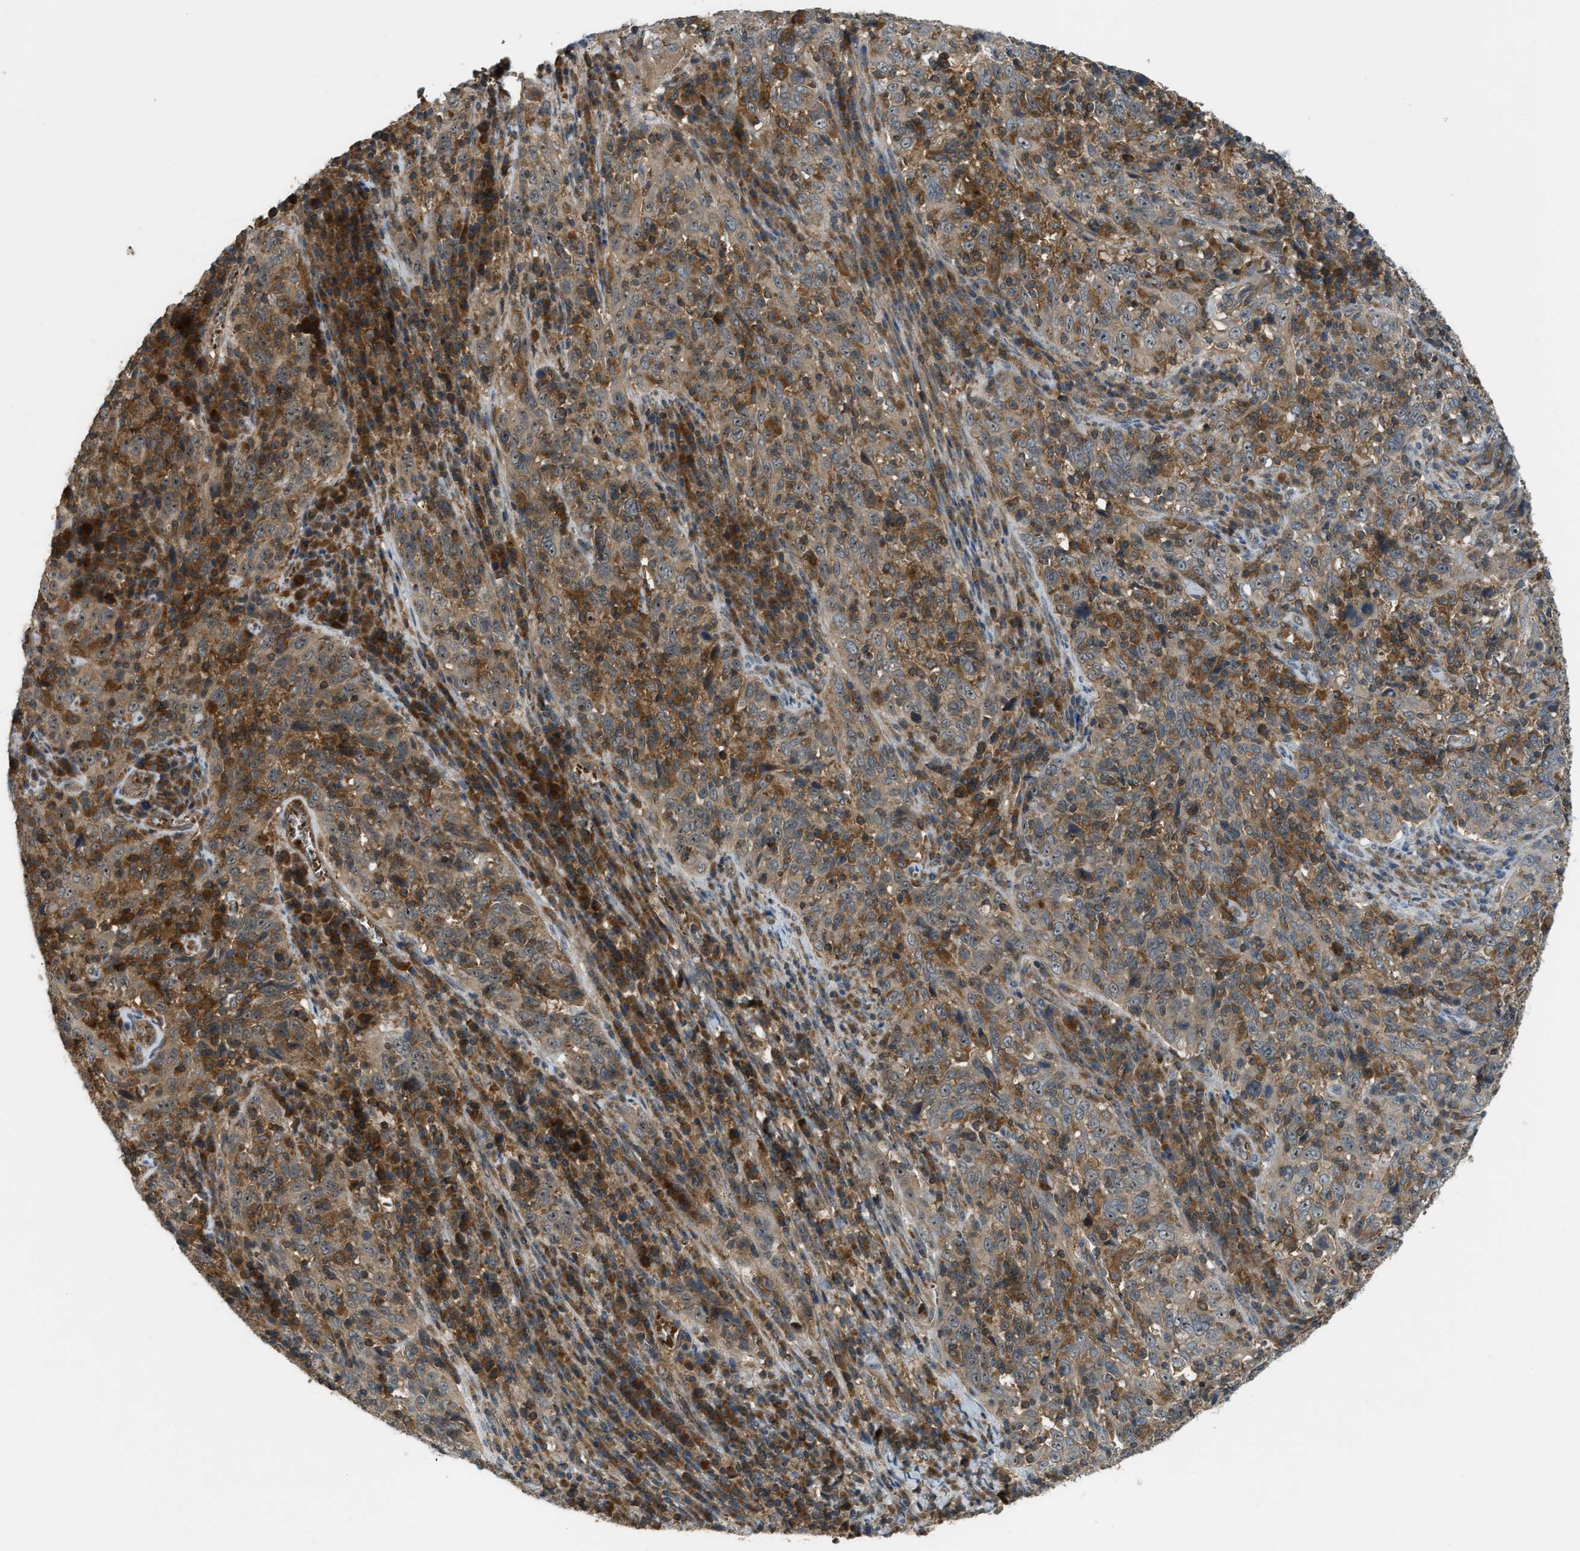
{"staining": {"intensity": "weak", "quantity": ">75%", "location": "cytoplasmic/membranous"}, "tissue": "cervical cancer", "cell_type": "Tumor cells", "image_type": "cancer", "snomed": [{"axis": "morphology", "description": "Squamous cell carcinoma, NOS"}, {"axis": "topography", "description": "Cervix"}], "caption": "Immunohistochemistry staining of cervical squamous cell carcinoma, which demonstrates low levels of weak cytoplasmic/membranous staining in about >75% of tumor cells indicating weak cytoplasmic/membranous protein positivity. The staining was performed using DAB (3,3'-diaminobenzidine) (brown) for protein detection and nuclei were counterstained in hematoxylin (blue).", "gene": "ZNF71", "patient": {"sex": "female", "age": 46}}